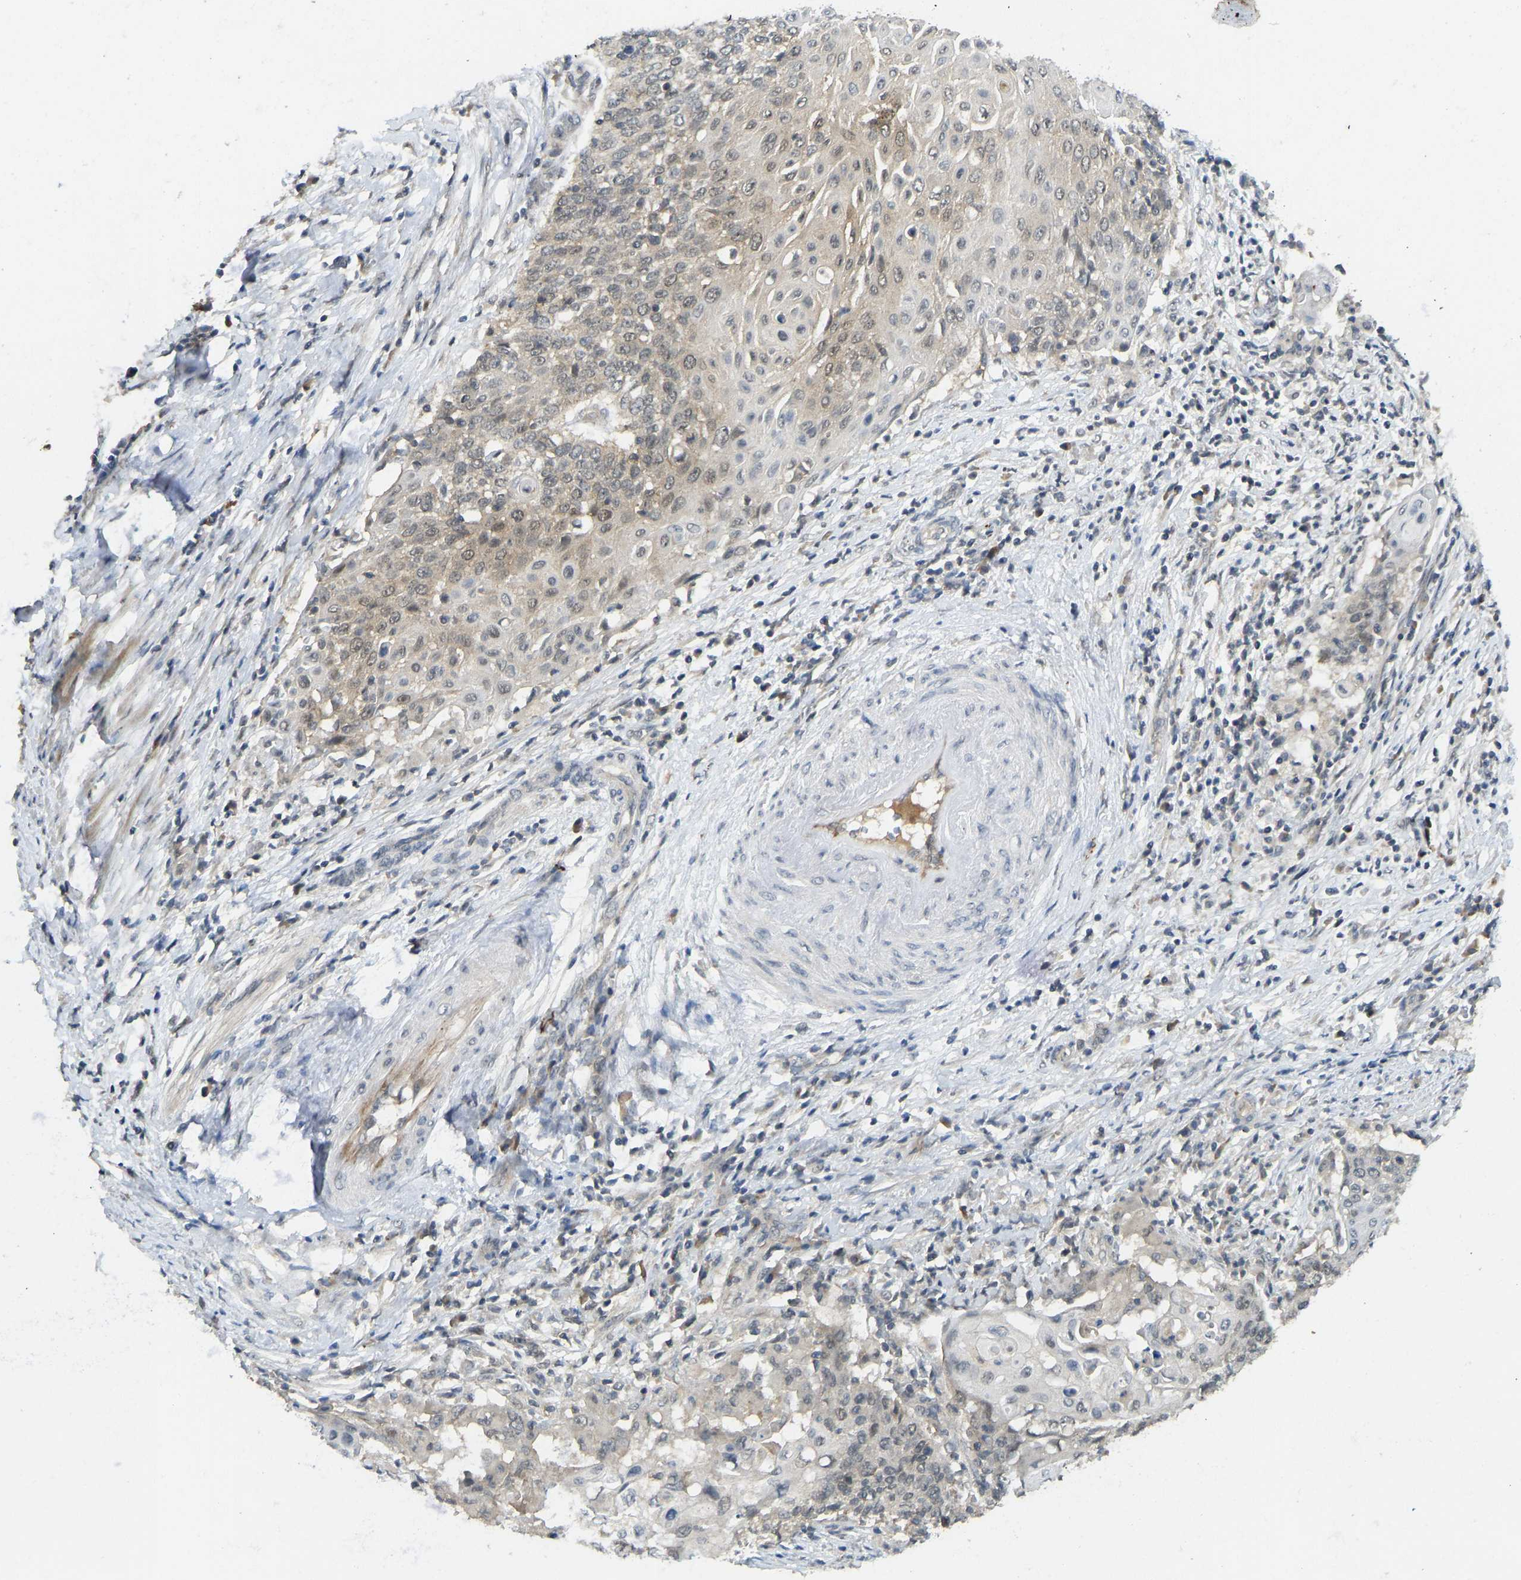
{"staining": {"intensity": "weak", "quantity": "25%-75%", "location": "cytoplasmic/membranous"}, "tissue": "cervical cancer", "cell_type": "Tumor cells", "image_type": "cancer", "snomed": [{"axis": "morphology", "description": "Squamous cell carcinoma, NOS"}, {"axis": "topography", "description": "Cervix"}], "caption": "A micrograph of cervical squamous cell carcinoma stained for a protein demonstrates weak cytoplasmic/membranous brown staining in tumor cells. (DAB = brown stain, brightfield microscopy at high magnification).", "gene": "NDRG3", "patient": {"sex": "female", "age": 39}}